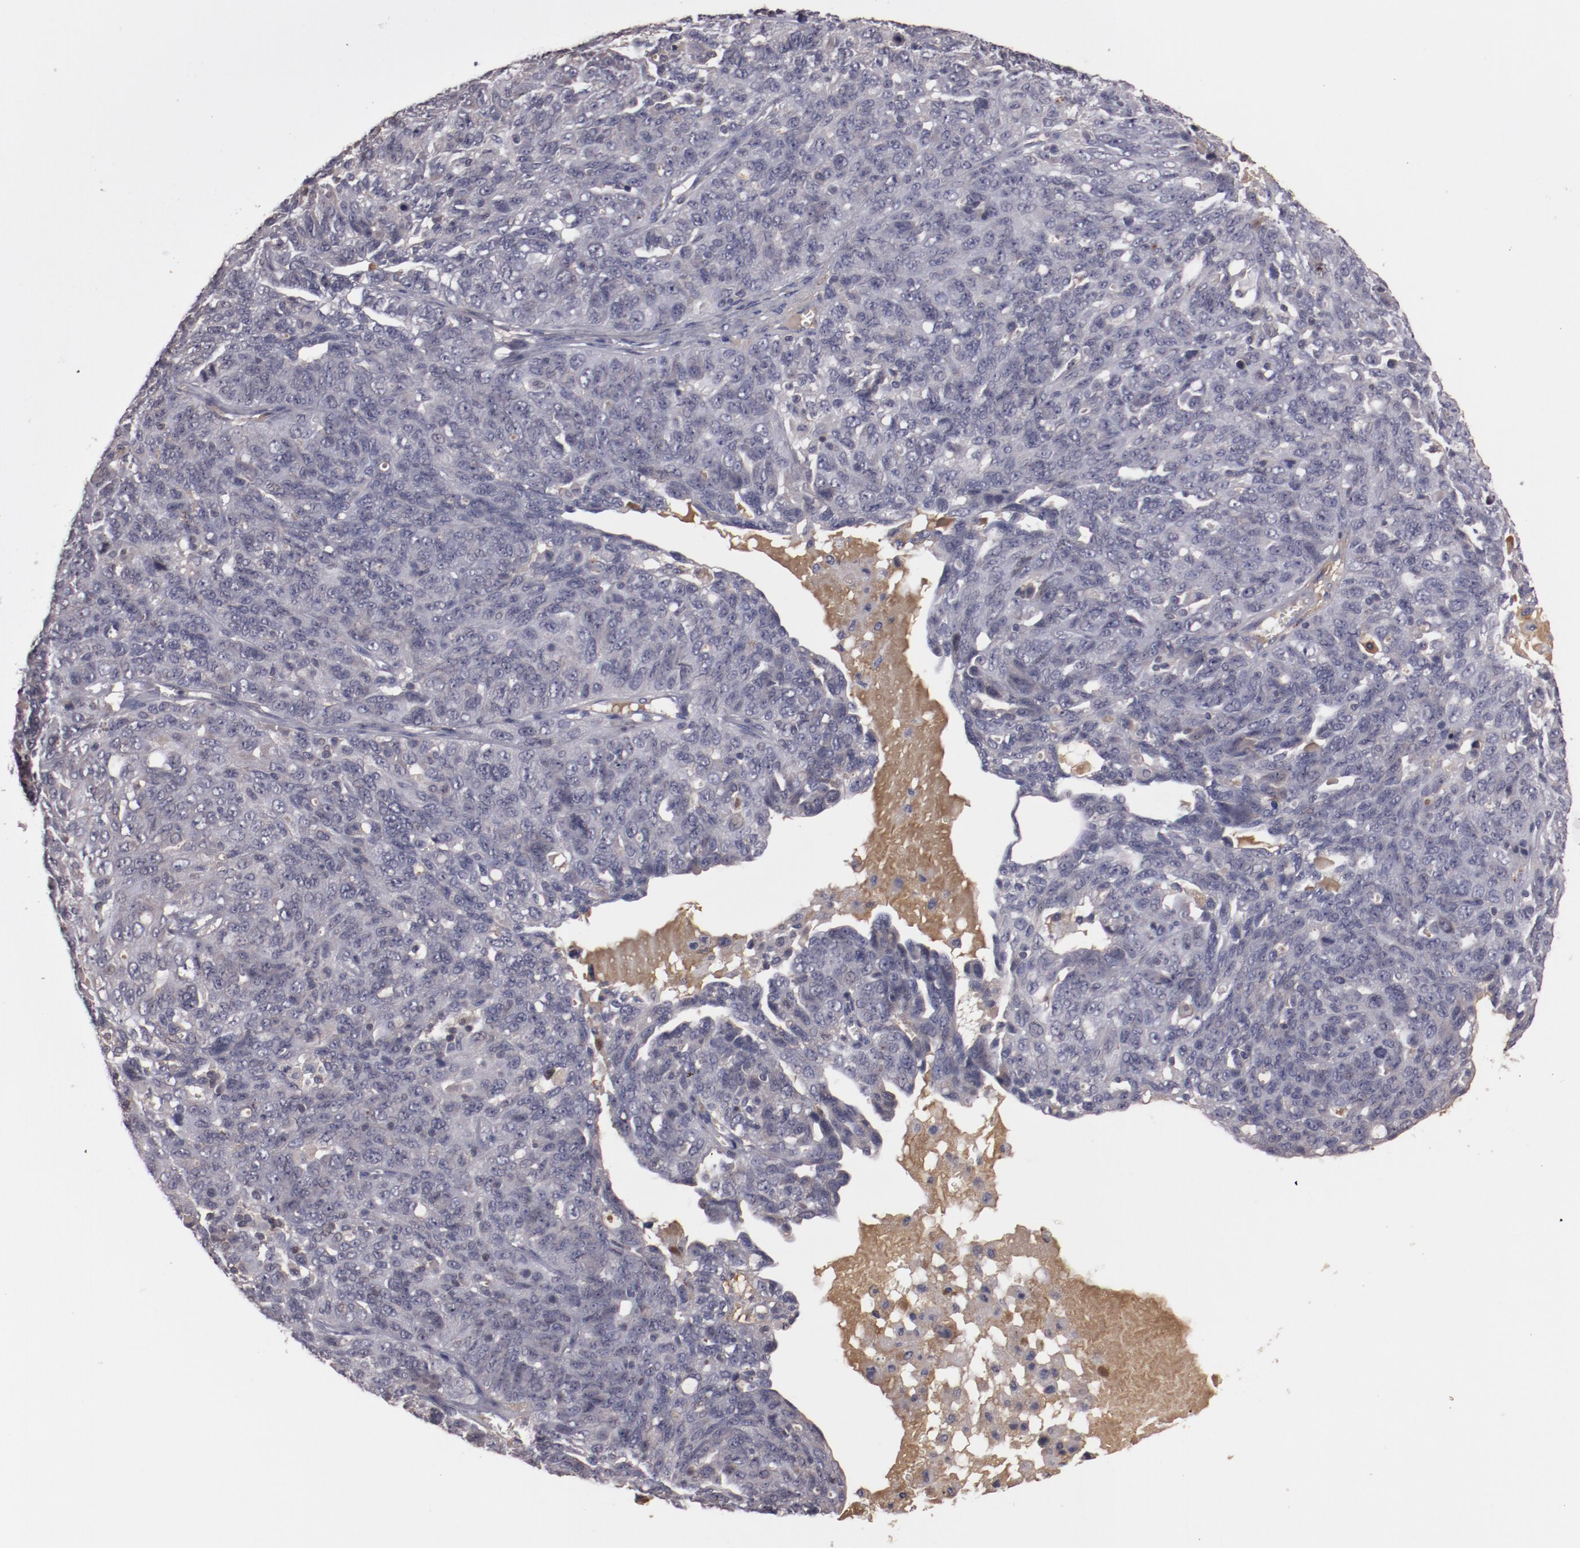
{"staining": {"intensity": "negative", "quantity": "none", "location": "none"}, "tissue": "ovarian cancer", "cell_type": "Tumor cells", "image_type": "cancer", "snomed": [{"axis": "morphology", "description": "Cystadenocarcinoma, serous, NOS"}, {"axis": "topography", "description": "Ovary"}], "caption": "This is an immunohistochemistry photomicrograph of ovarian serous cystadenocarcinoma. There is no expression in tumor cells.", "gene": "MBL2", "patient": {"sex": "female", "age": 71}}